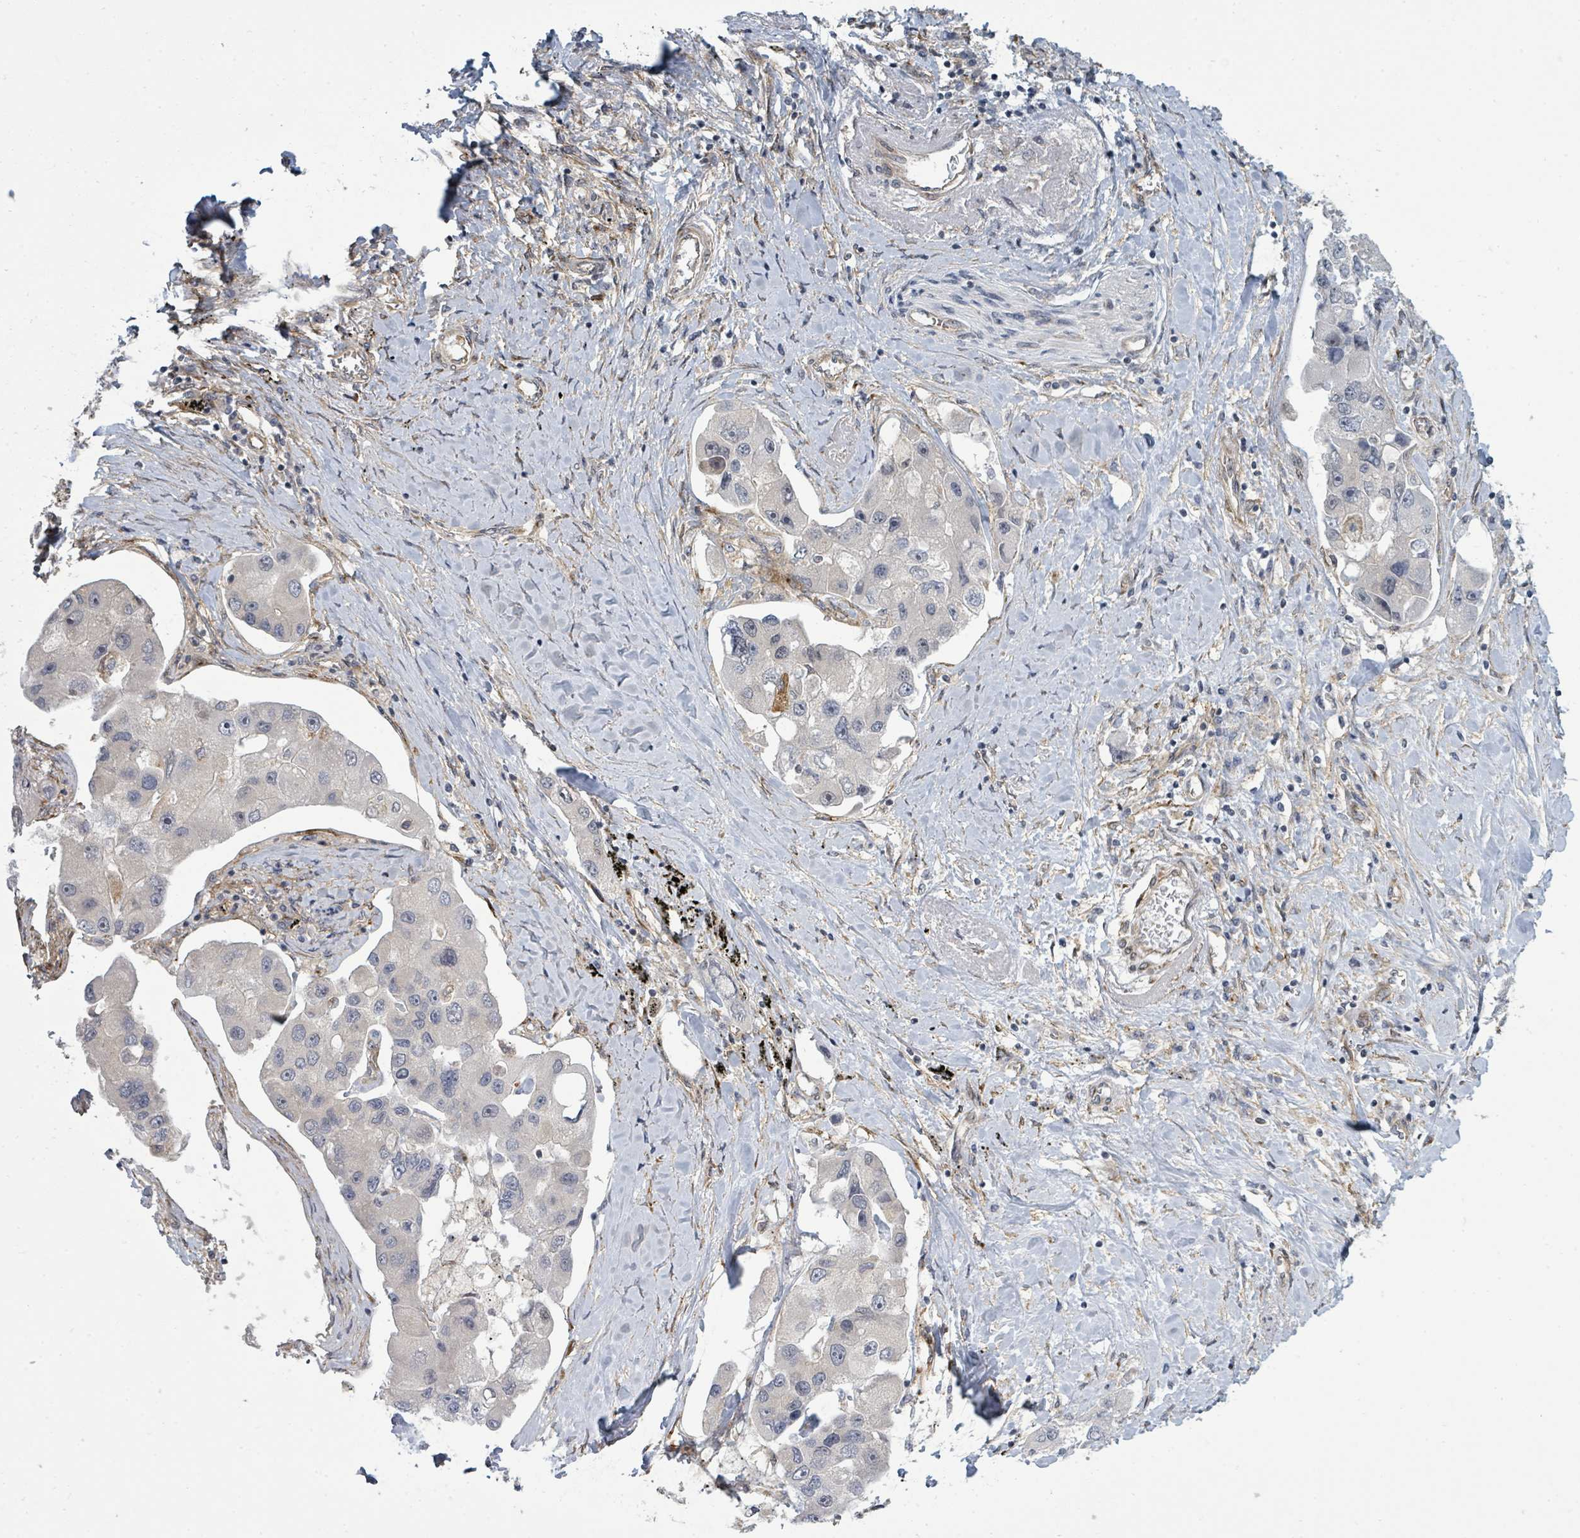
{"staining": {"intensity": "negative", "quantity": "none", "location": "none"}, "tissue": "lung cancer", "cell_type": "Tumor cells", "image_type": "cancer", "snomed": [{"axis": "morphology", "description": "Adenocarcinoma, NOS"}, {"axis": "topography", "description": "Lung"}], "caption": "IHC photomicrograph of human lung cancer stained for a protein (brown), which exhibits no expression in tumor cells.", "gene": "PSMG2", "patient": {"sex": "female", "age": 54}}